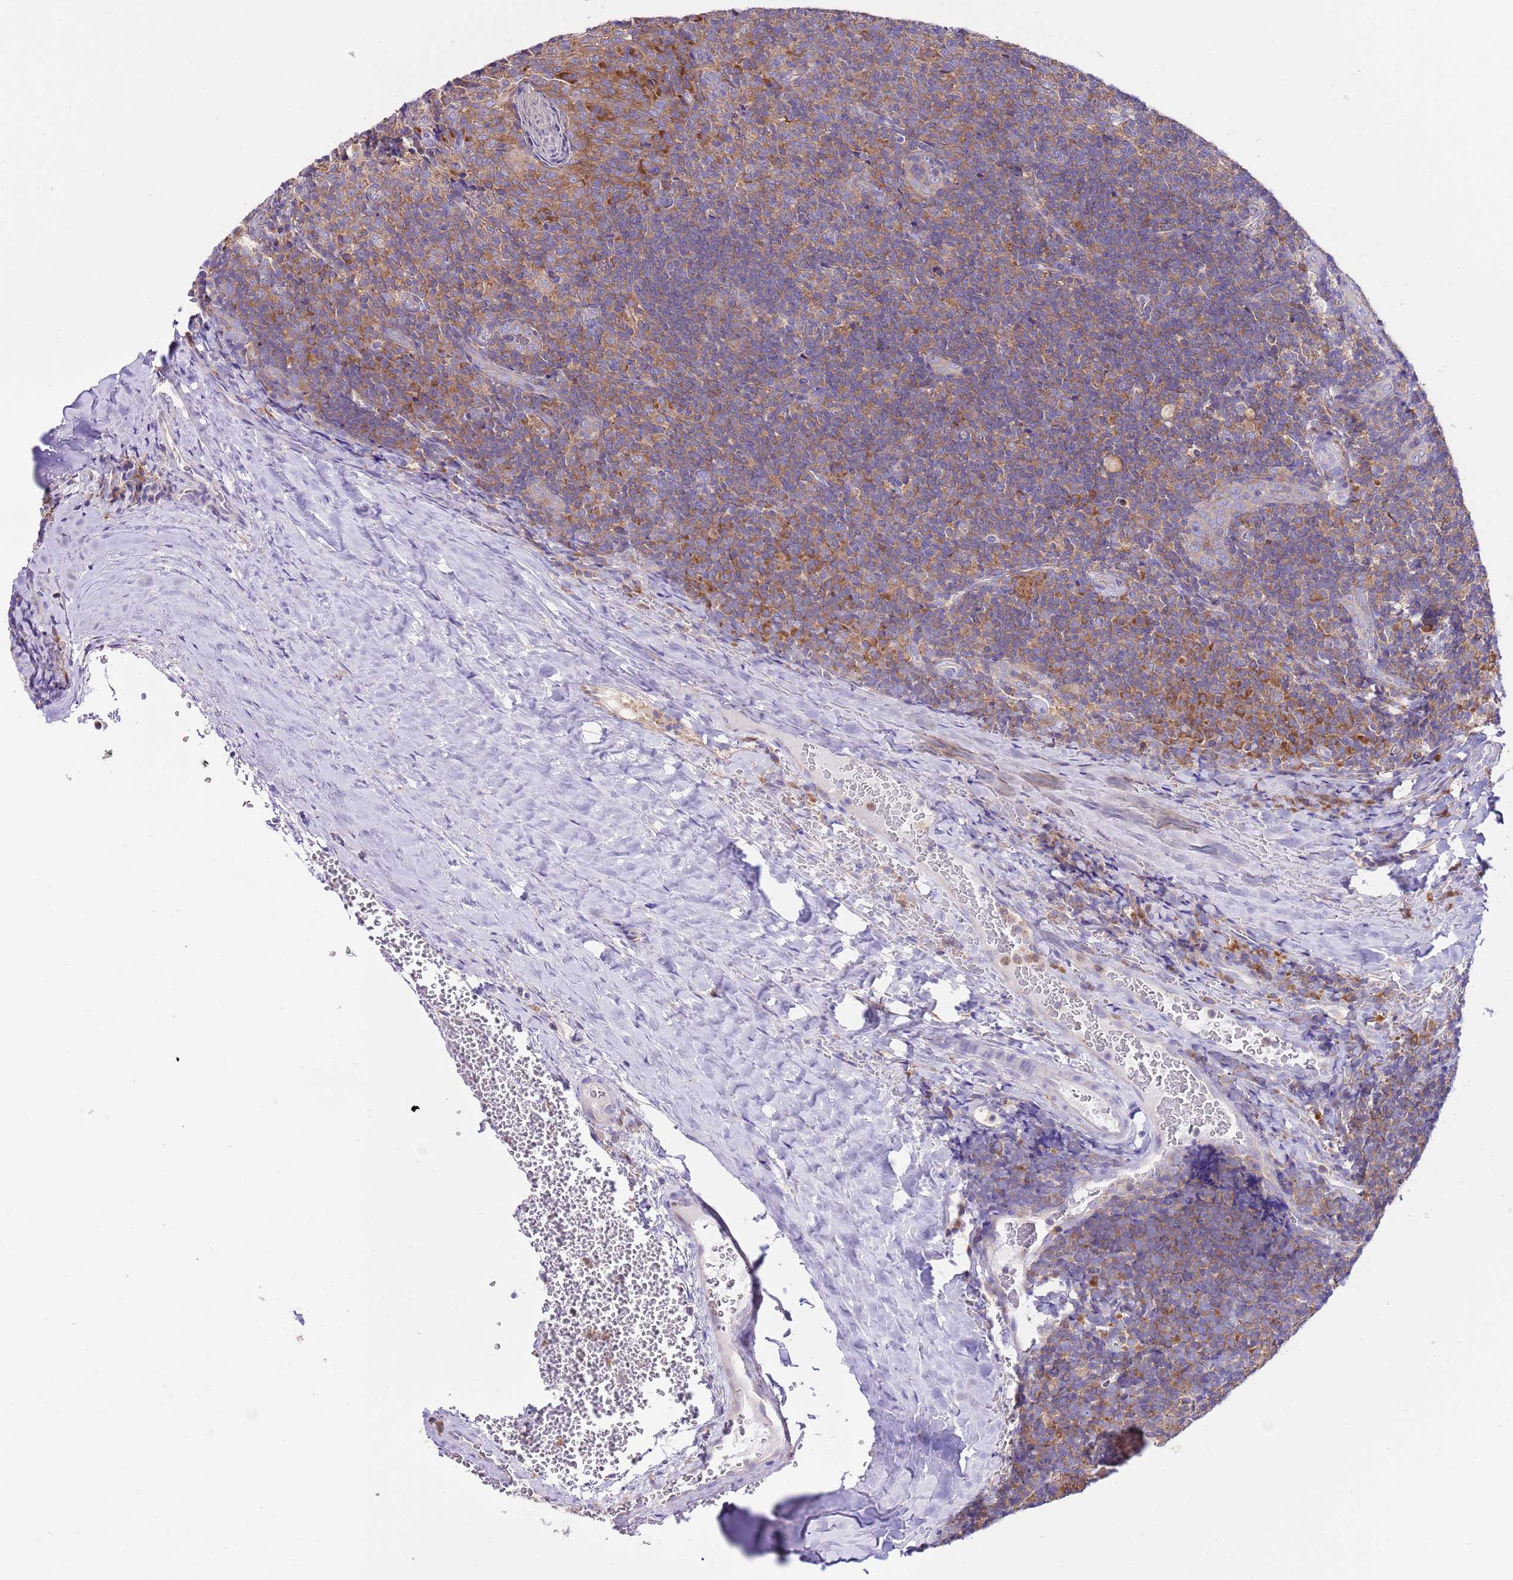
{"staining": {"intensity": "moderate", "quantity": ">75%", "location": "cytoplasmic/membranous"}, "tissue": "tonsil", "cell_type": "Germinal center cells", "image_type": "normal", "snomed": [{"axis": "morphology", "description": "Normal tissue, NOS"}, {"axis": "topography", "description": "Tonsil"}], "caption": "Unremarkable tonsil was stained to show a protein in brown. There is medium levels of moderate cytoplasmic/membranous staining in about >75% of germinal center cells. (brown staining indicates protein expression, while blue staining denotes nuclei).", "gene": "RPS10", "patient": {"sex": "male", "age": 17}}